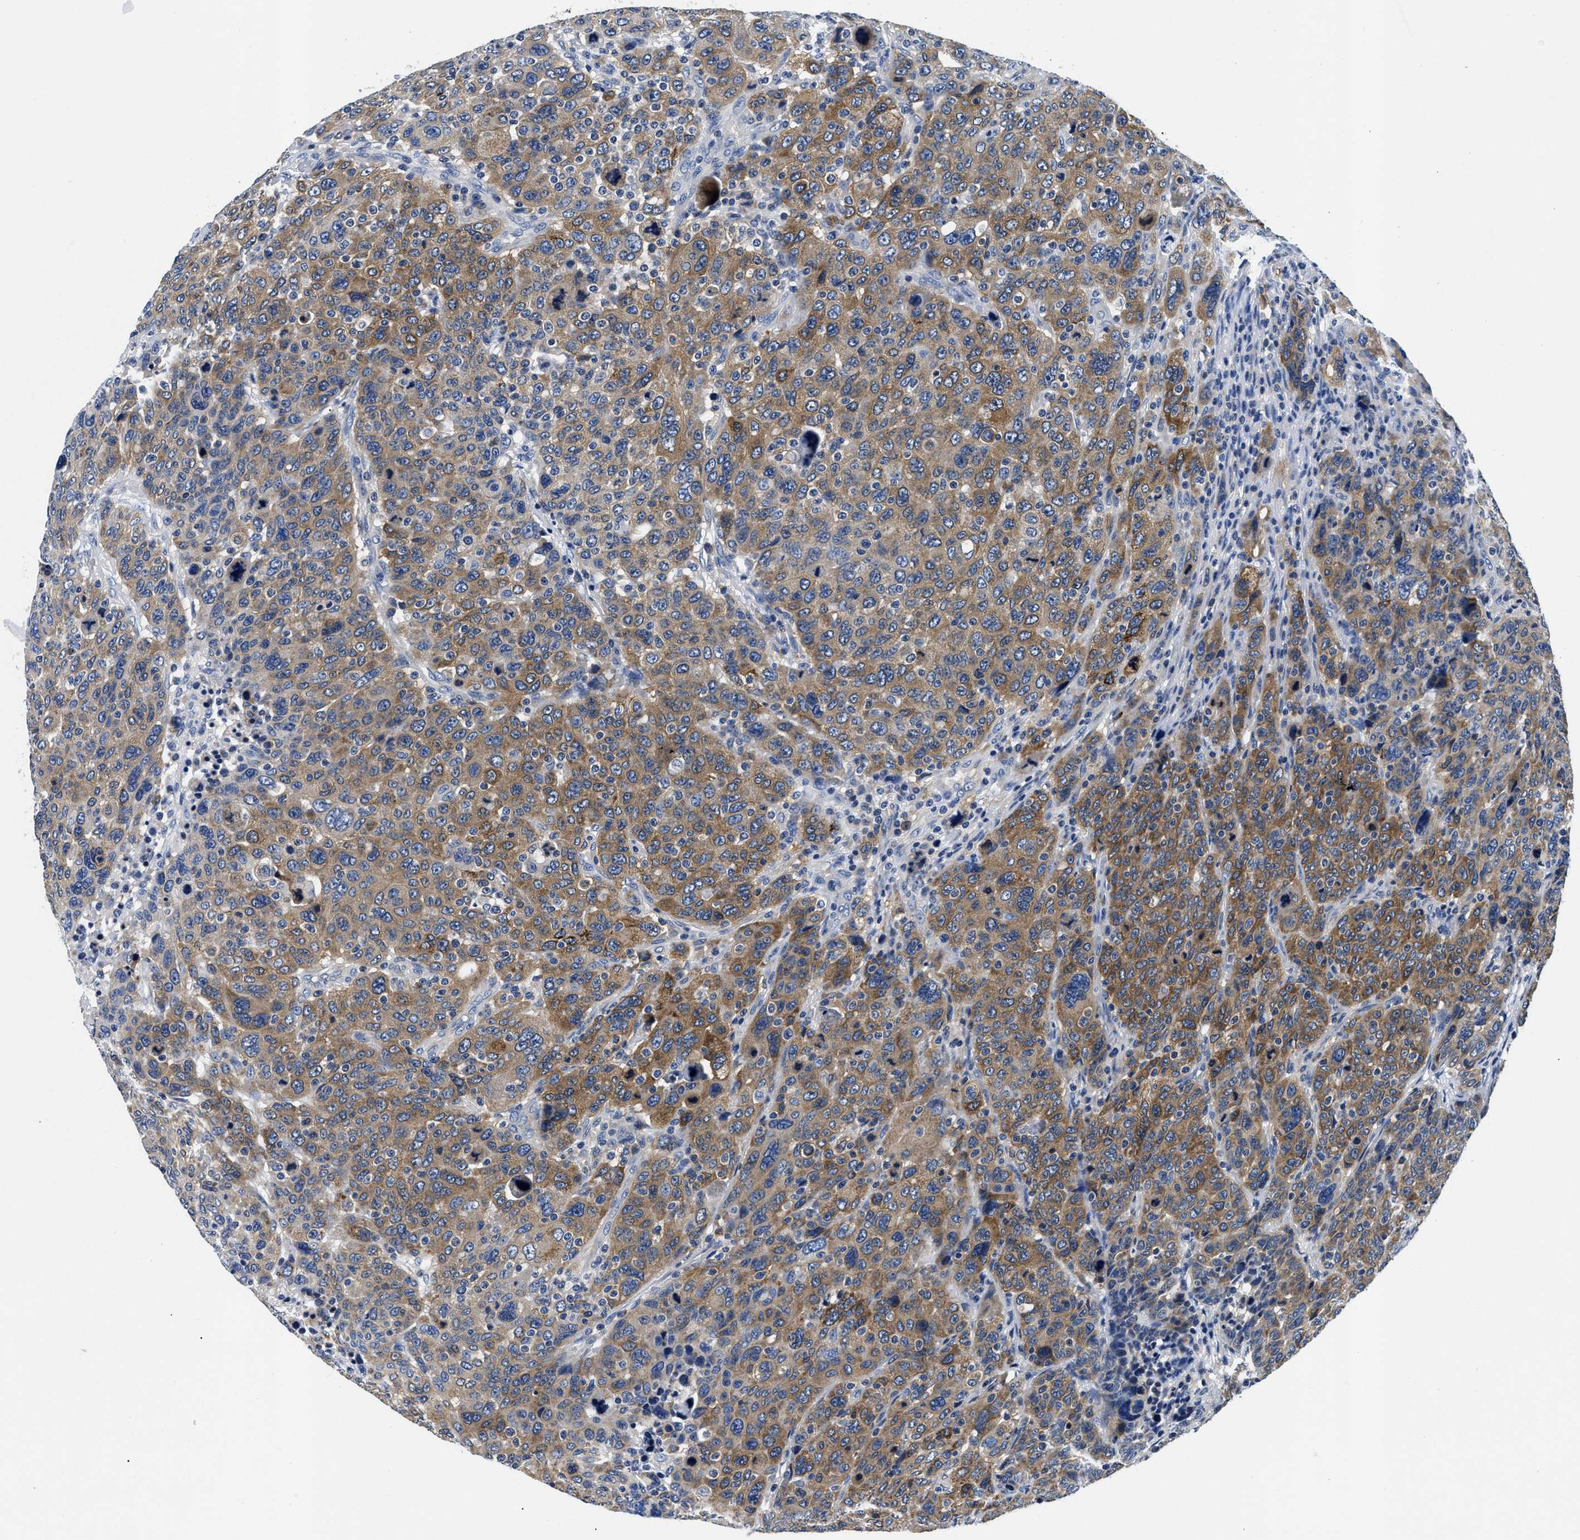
{"staining": {"intensity": "moderate", "quantity": ">75%", "location": "cytoplasmic/membranous"}, "tissue": "breast cancer", "cell_type": "Tumor cells", "image_type": "cancer", "snomed": [{"axis": "morphology", "description": "Duct carcinoma"}, {"axis": "topography", "description": "Breast"}], "caption": "Human breast cancer (invasive ductal carcinoma) stained with a protein marker displays moderate staining in tumor cells.", "gene": "MEA1", "patient": {"sex": "female", "age": 37}}